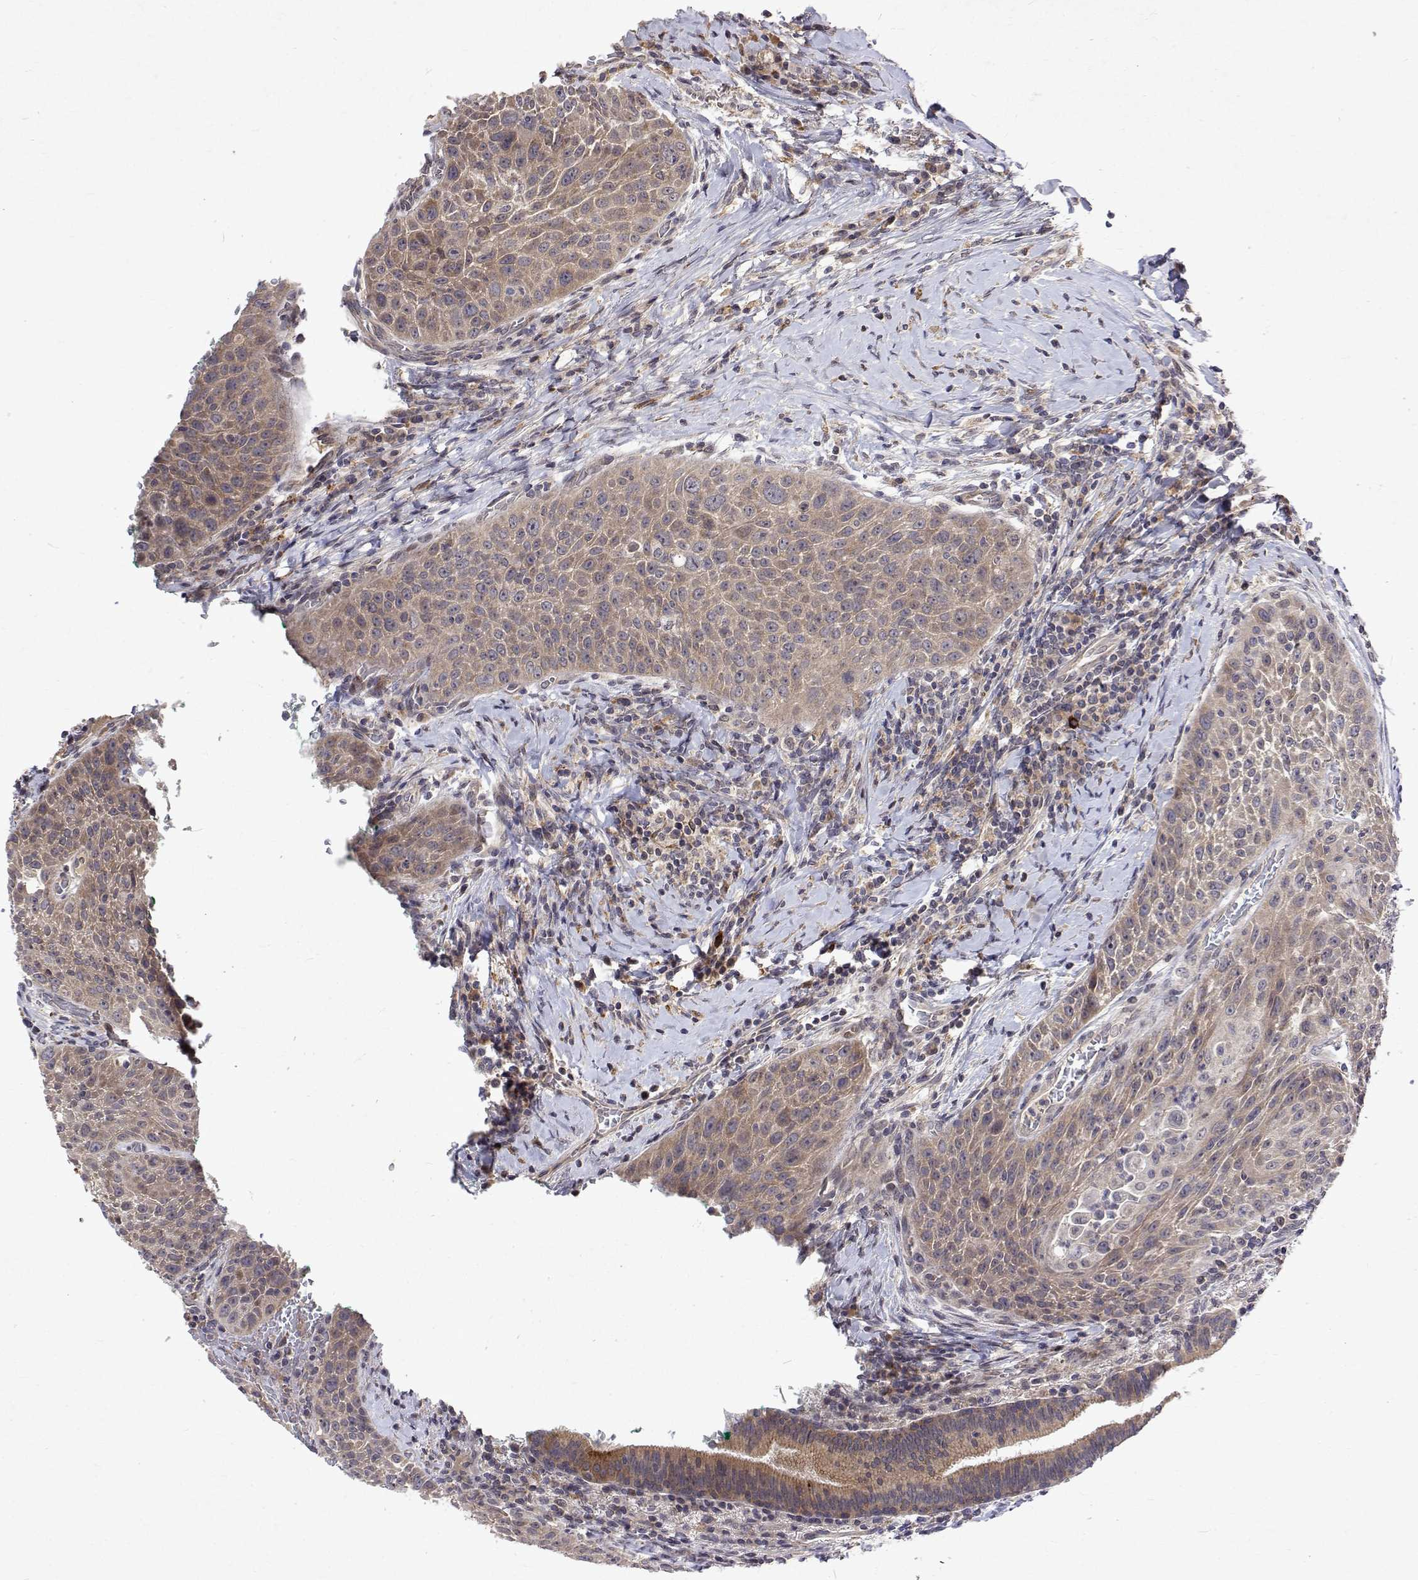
{"staining": {"intensity": "weak", "quantity": ">75%", "location": "cytoplasmic/membranous"}, "tissue": "head and neck cancer", "cell_type": "Tumor cells", "image_type": "cancer", "snomed": [{"axis": "morphology", "description": "Squamous cell carcinoma, NOS"}, {"axis": "topography", "description": "Head-Neck"}], "caption": "Immunohistochemical staining of head and neck cancer (squamous cell carcinoma) reveals weak cytoplasmic/membranous protein expression in approximately >75% of tumor cells.", "gene": "ALKBH8", "patient": {"sex": "male", "age": 69}}